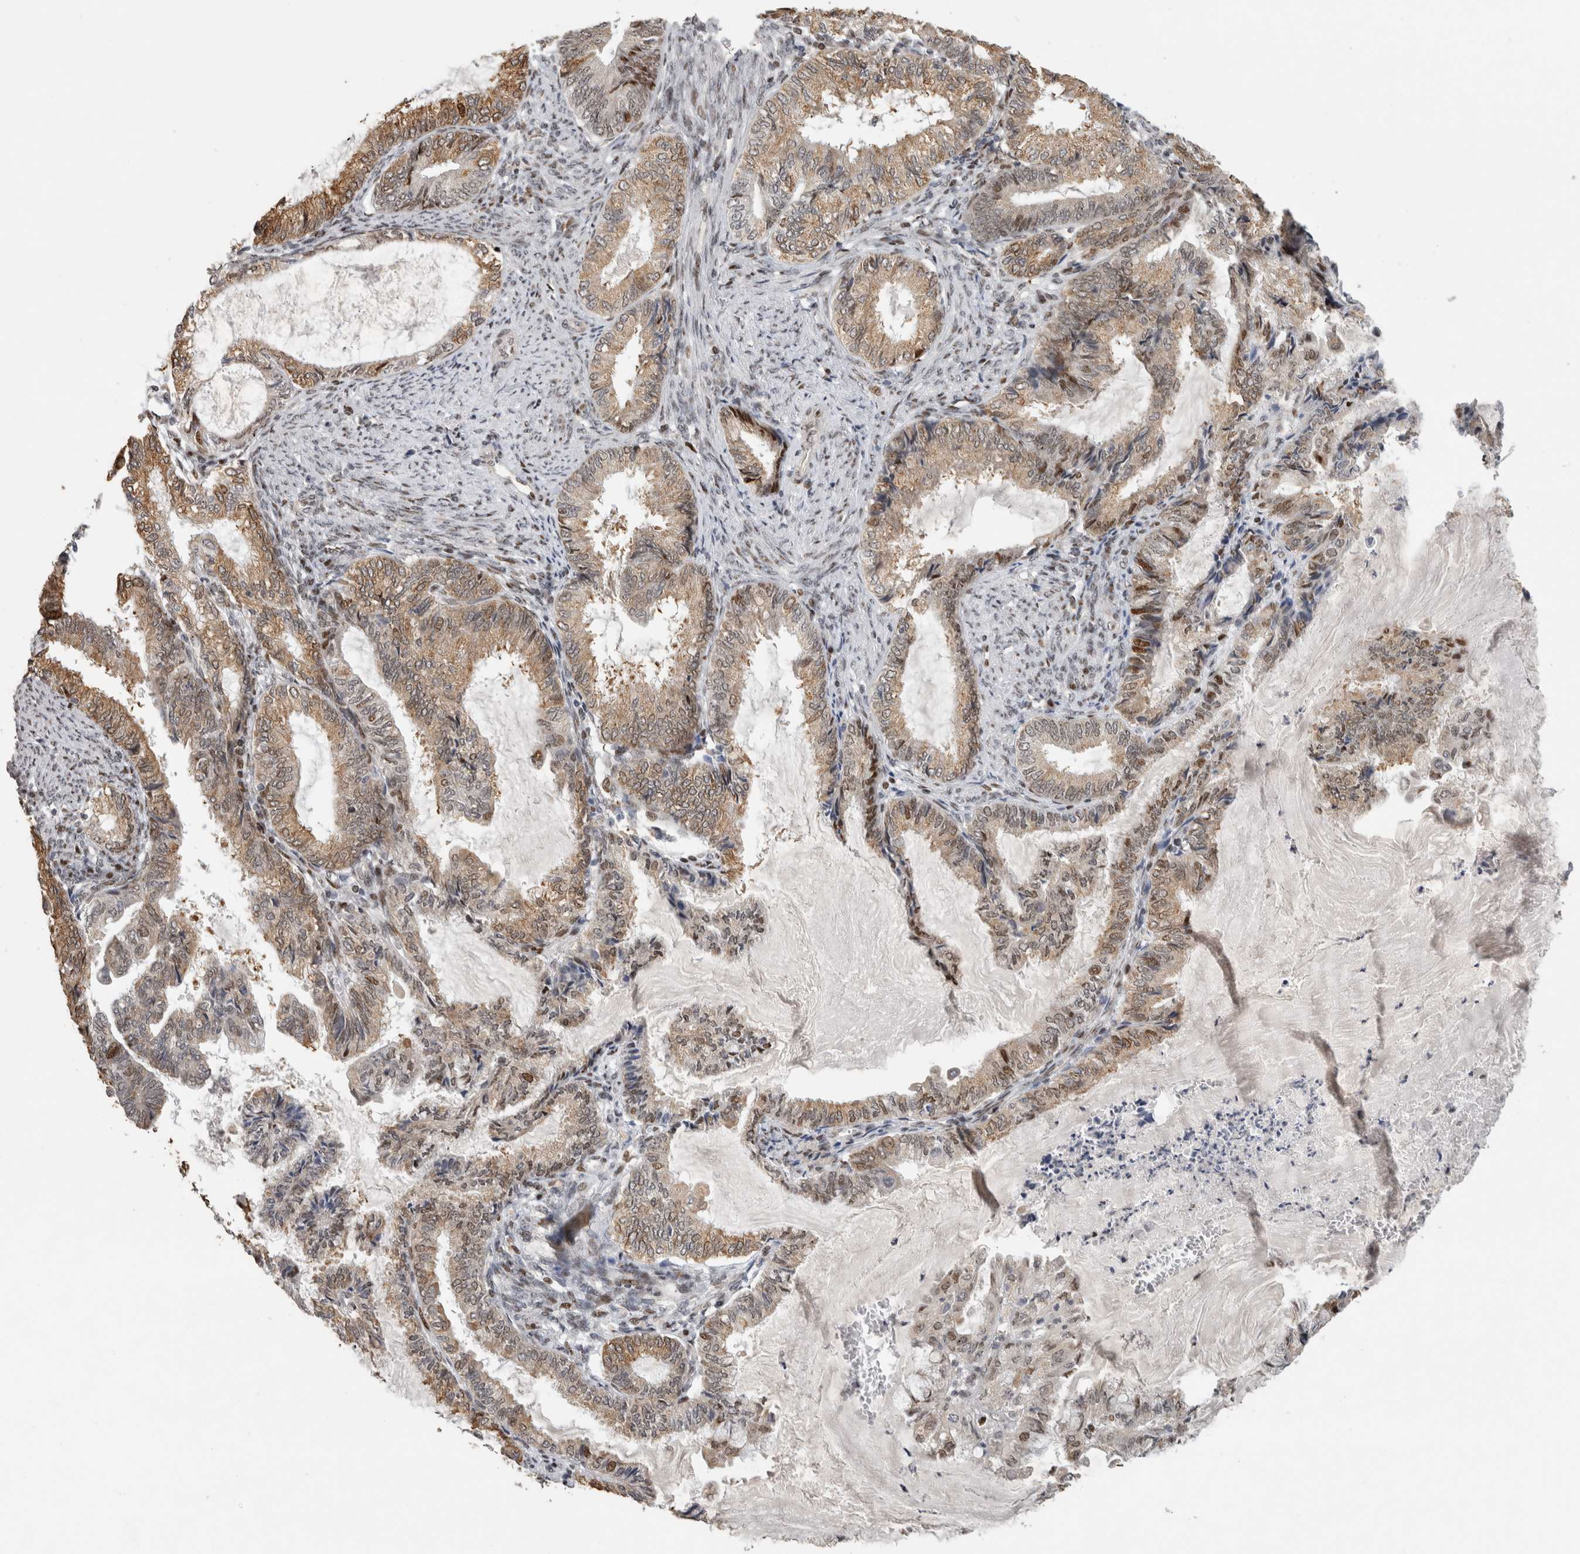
{"staining": {"intensity": "moderate", "quantity": ">75%", "location": "cytoplasmic/membranous,nuclear"}, "tissue": "endometrial cancer", "cell_type": "Tumor cells", "image_type": "cancer", "snomed": [{"axis": "morphology", "description": "Adenocarcinoma, NOS"}, {"axis": "topography", "description": "Endometrium"}], "caption": "Protein expression analysis of endometrial adenocarcinoma shows moderate cytoplasmic/membranous and nuclear positivity in approximately >75% of tumor cells. Nuclei are stained in blue.", "gene": "C8orf58", "patient": {"sex": "female", "age": 86}}